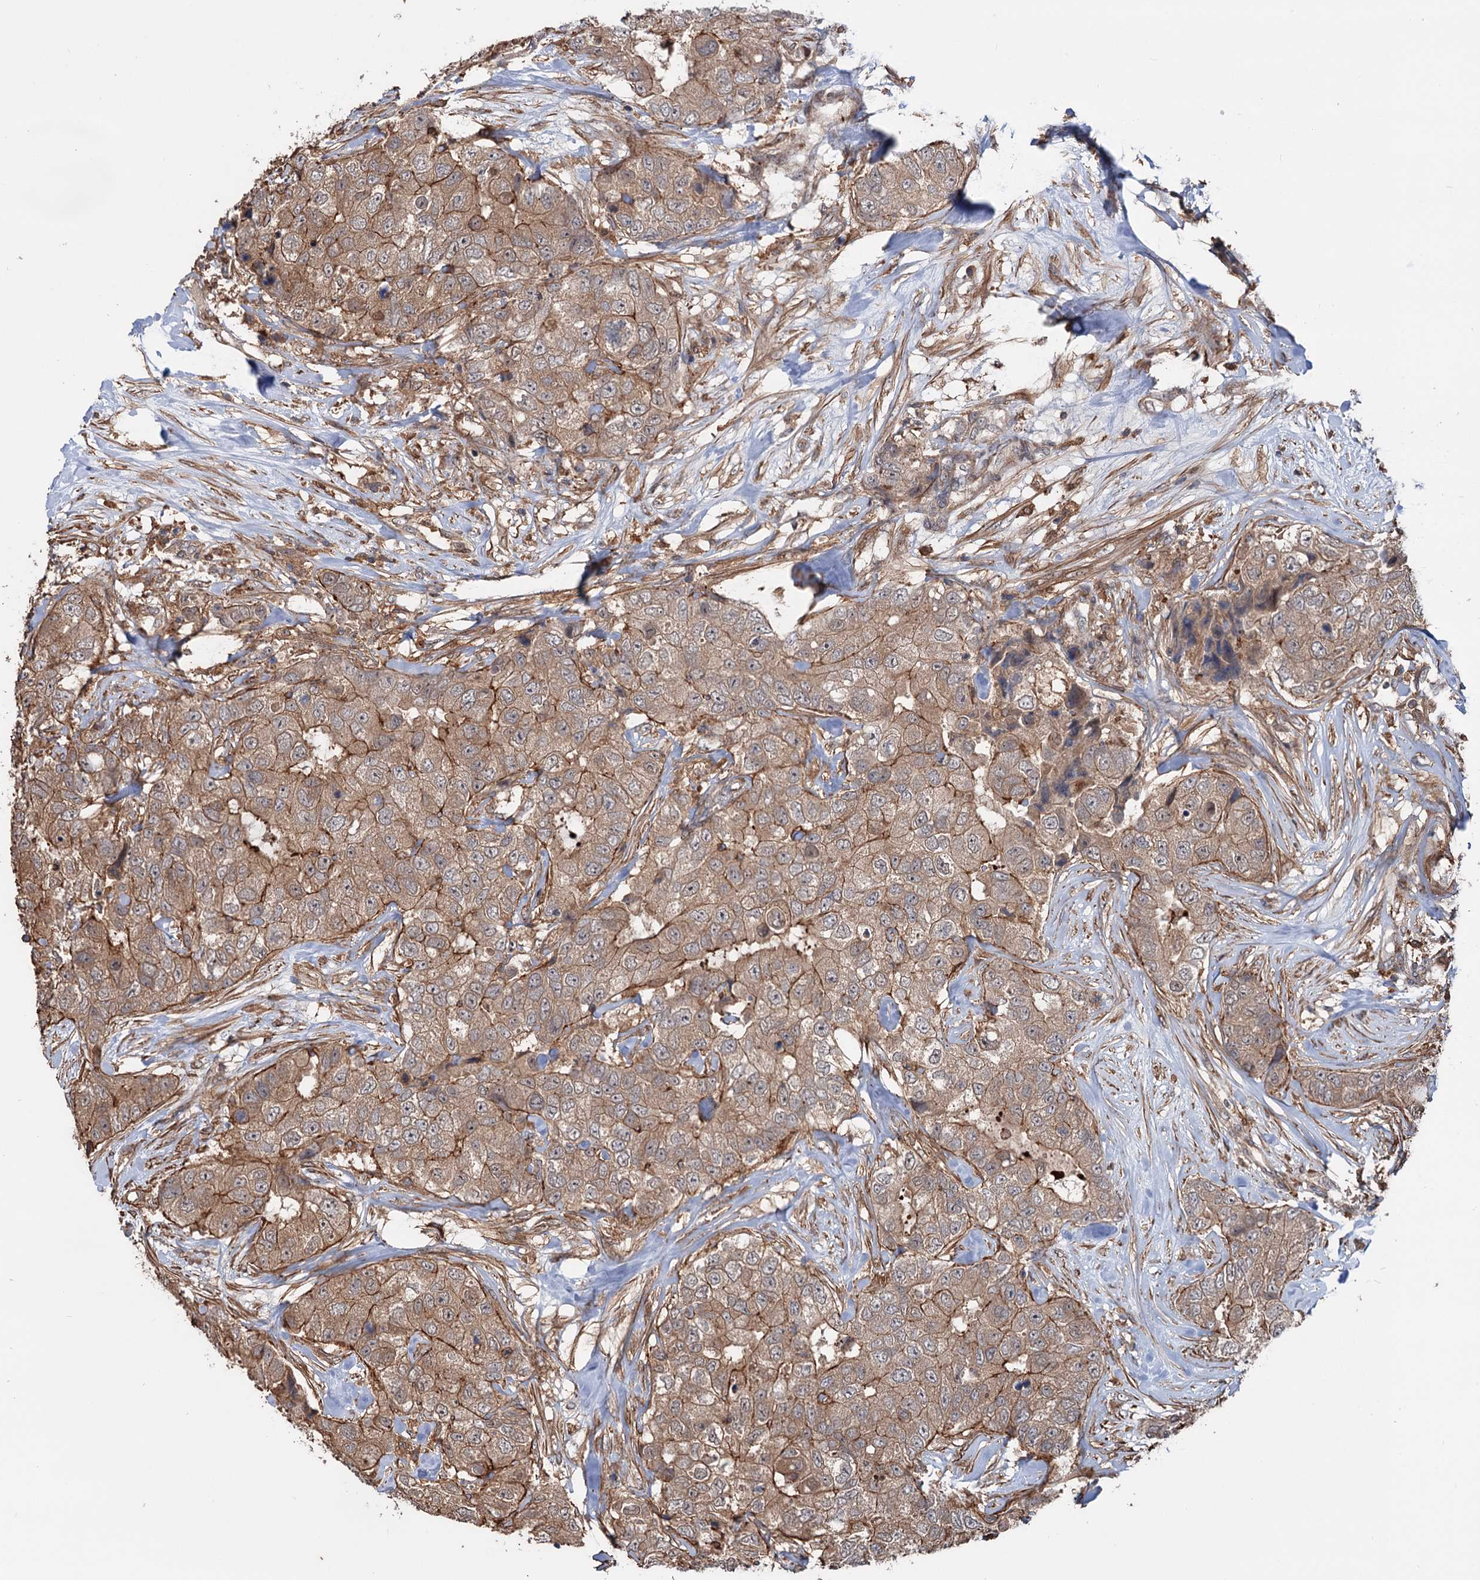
{"staining": {"intensity": "moderate", "quantity": ">75%", "location": "cytoplasmic/membranous"}, "tissue": "breast cancer", "cell_type": "Tumor cells", "image_type": "cancer", "snomed": [{"axis": "morphology", "description": "Duct carcinoma"}, {"axis": "topography", "description": "Breast"}], "caption": "Invasive ductal carcinoma (breast) was stained to show a protein in brown. There is medium levels of moderate cytoplasmic/membranous expression in about >75% of tumor cells.", "gene": "GRIP1", "patient": {"sex": "female", "age": 62}}